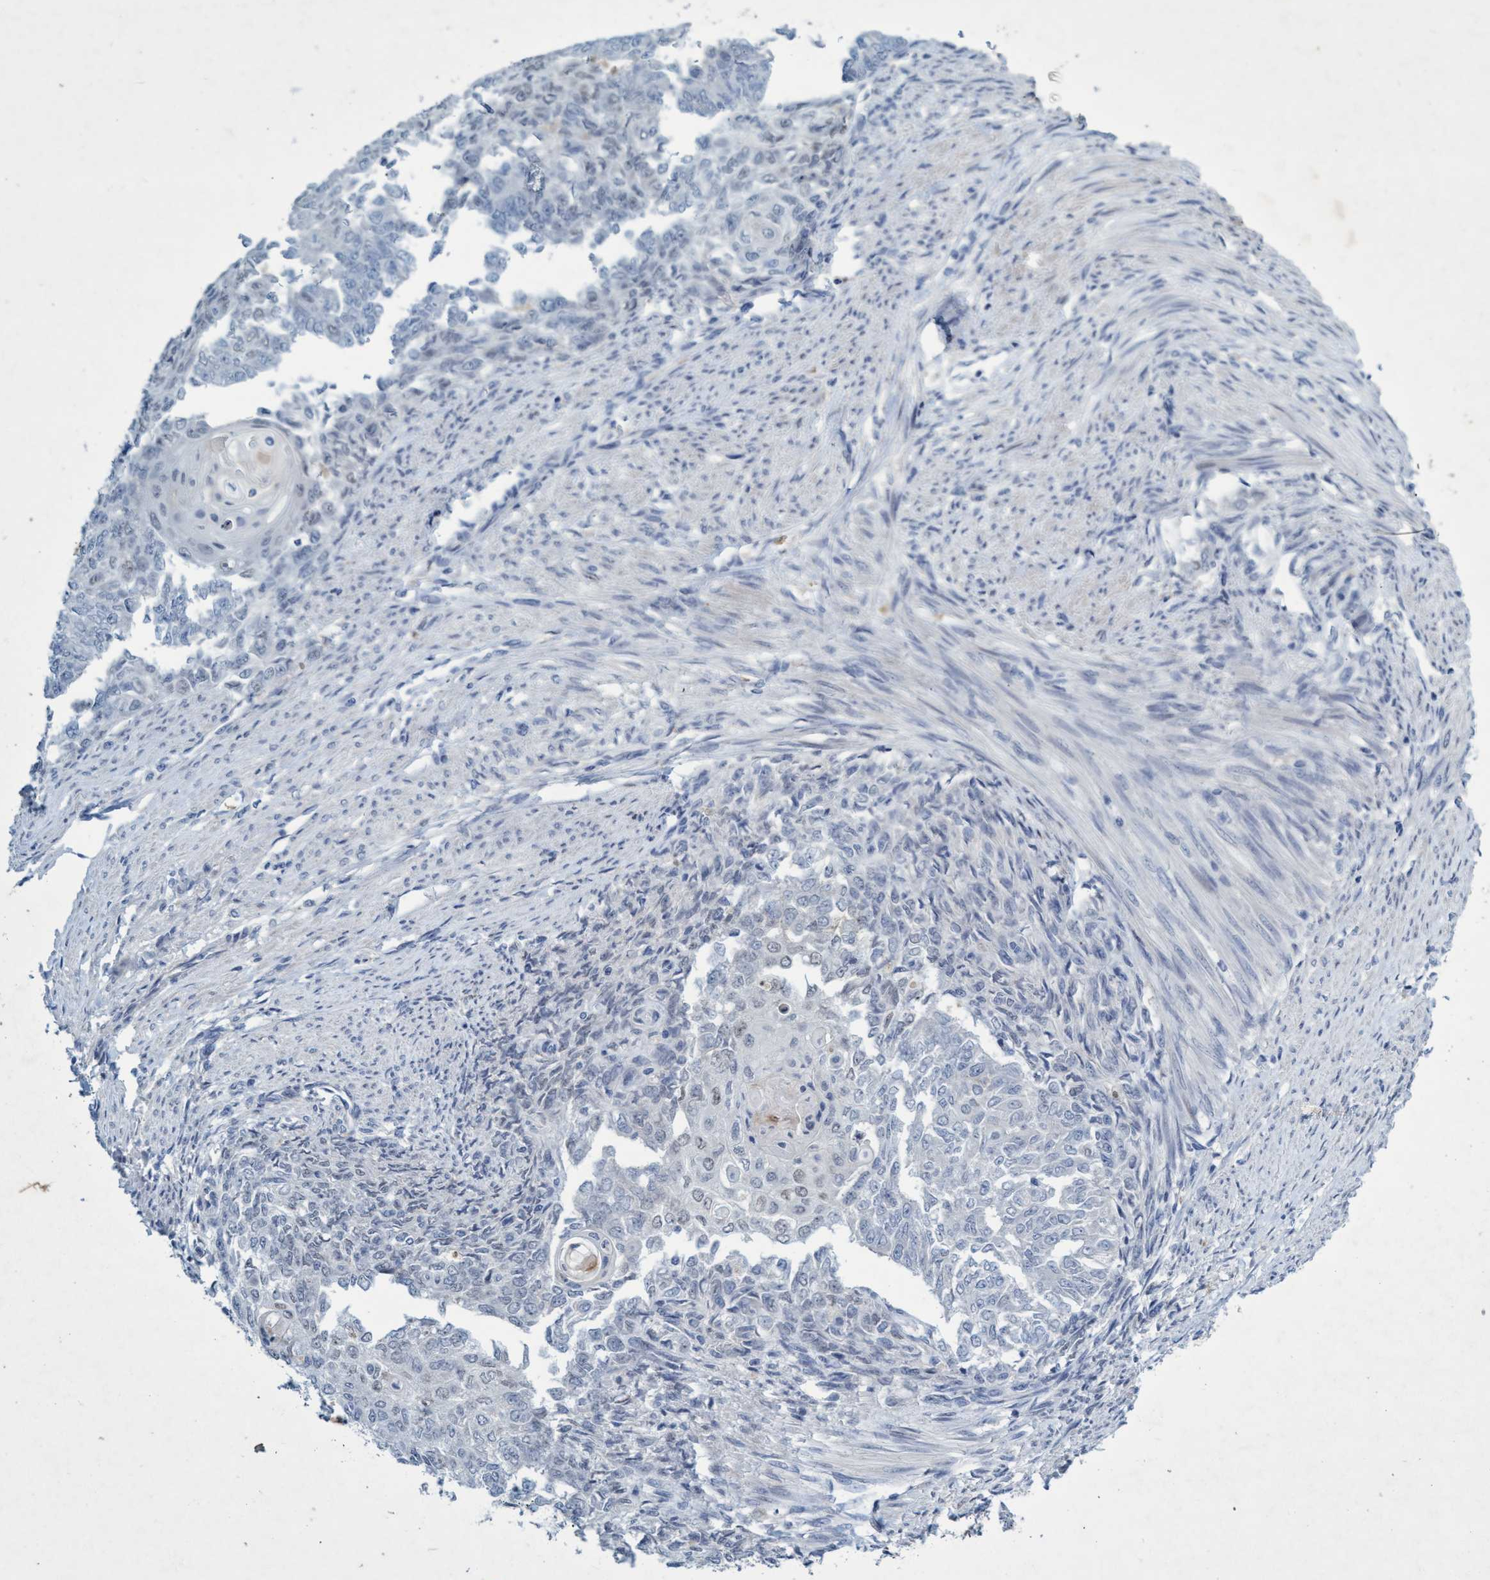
{"staining": {"intensity": "negative", "quantity": "none", "location": "none"}, "tissue": "endometrial cancer", "cell_type": "Tumor cells", "image_type": "cancer", "snomed": [{"axis": "morphology", "description": "Adenocarcinoma, NOS"}, {"axis": "topography", "description": "Endometrium"}], "caption": "An image of human adenocarcinoma (endometrial) is negative for staining in tumor cells.", "gene": "RNF208", "patient": {"sex": "female", "age": 32}}